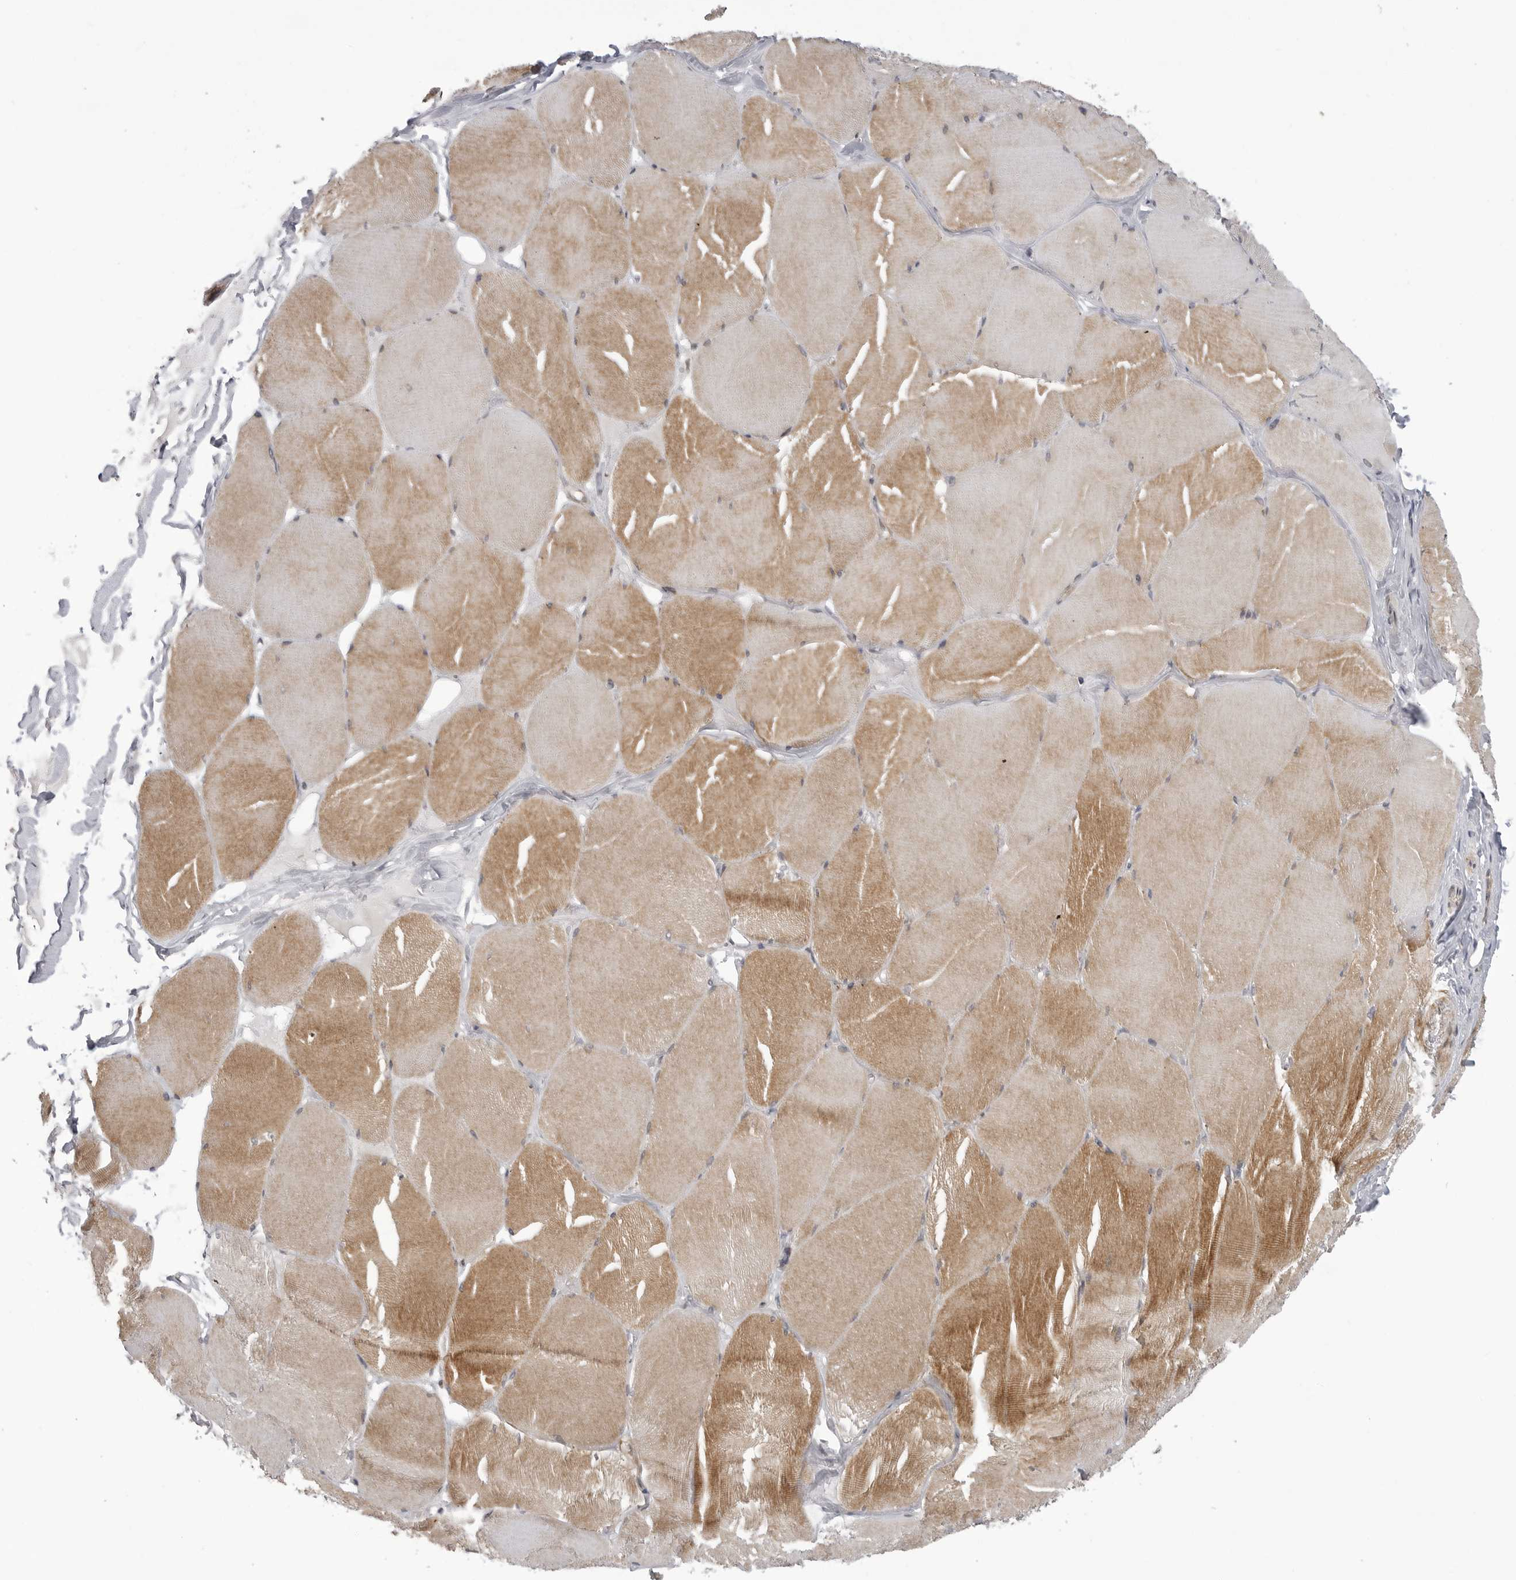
{"staining": {"intensity": "moderate", "quantity": "25%-75%", "location": "cytoplasmic/membranous"}, "tissue": "skeletal muscle", "cell_type": "Myocytes", "image_type": "normal", "snomed": [{"axis": "morphology", "description": "Normal tissue, NOS"}, {"axis": "topography", "description": "Skin"}, {"axis": "topography", "description": "Skeletal muscle"}], "caption": "Moderate cytoplasmic/membranous staining is present in about 25%-75% of myocytes in benign skeletal muscle.", "gene": "ADAMTS5", "patient": {"sex": "male", "age": 83}}